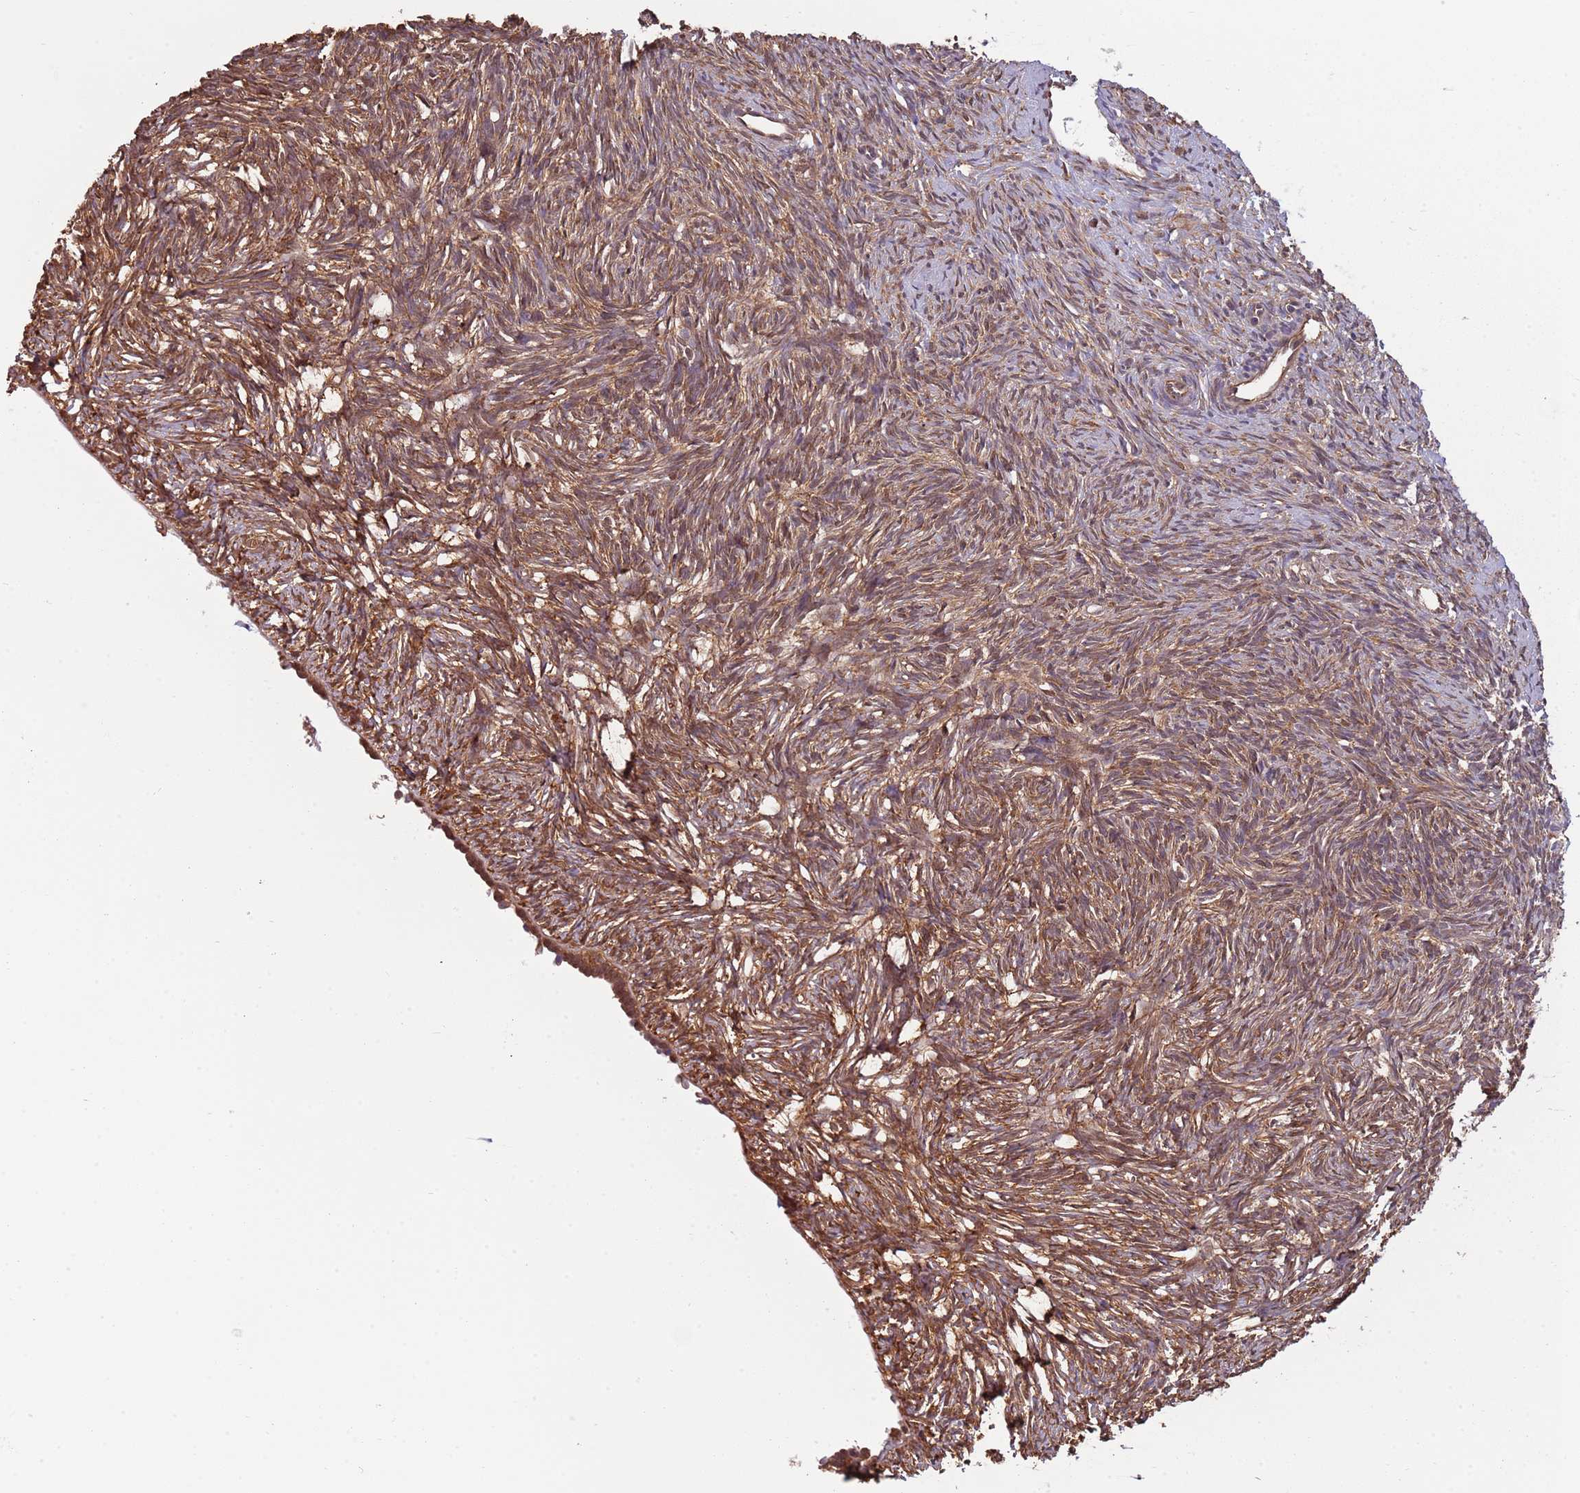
{"staining": {"intensity": "moderate", "quantity": ">75%", "location": "cytoplasmic/membranous,nuclear"}, "tissue": "ovary", "cell_type": "Ovarian stroma cells", "image_type": "normal", "snomed": [{"axis": "morphology", "description": "Normal tissue, NOS"}, {"axis": "topography", "description": "Ovary"}], "caption": "Immunohistochemistry (IHC) staining of benign ovary, which exhibits medium levels of moderate cytoplasmic/membranous,nuclear positivity in about >75% of ovarian stroma cells indicating moderate cytoplasmic/membranous,nuclear protein staining. The staining was performed using DAB (brown) for protein detection and nuclei were counterstained in hematoxylin (blue).", "gene": "COG4", "patient": {"sex": "female", "age": 51}}